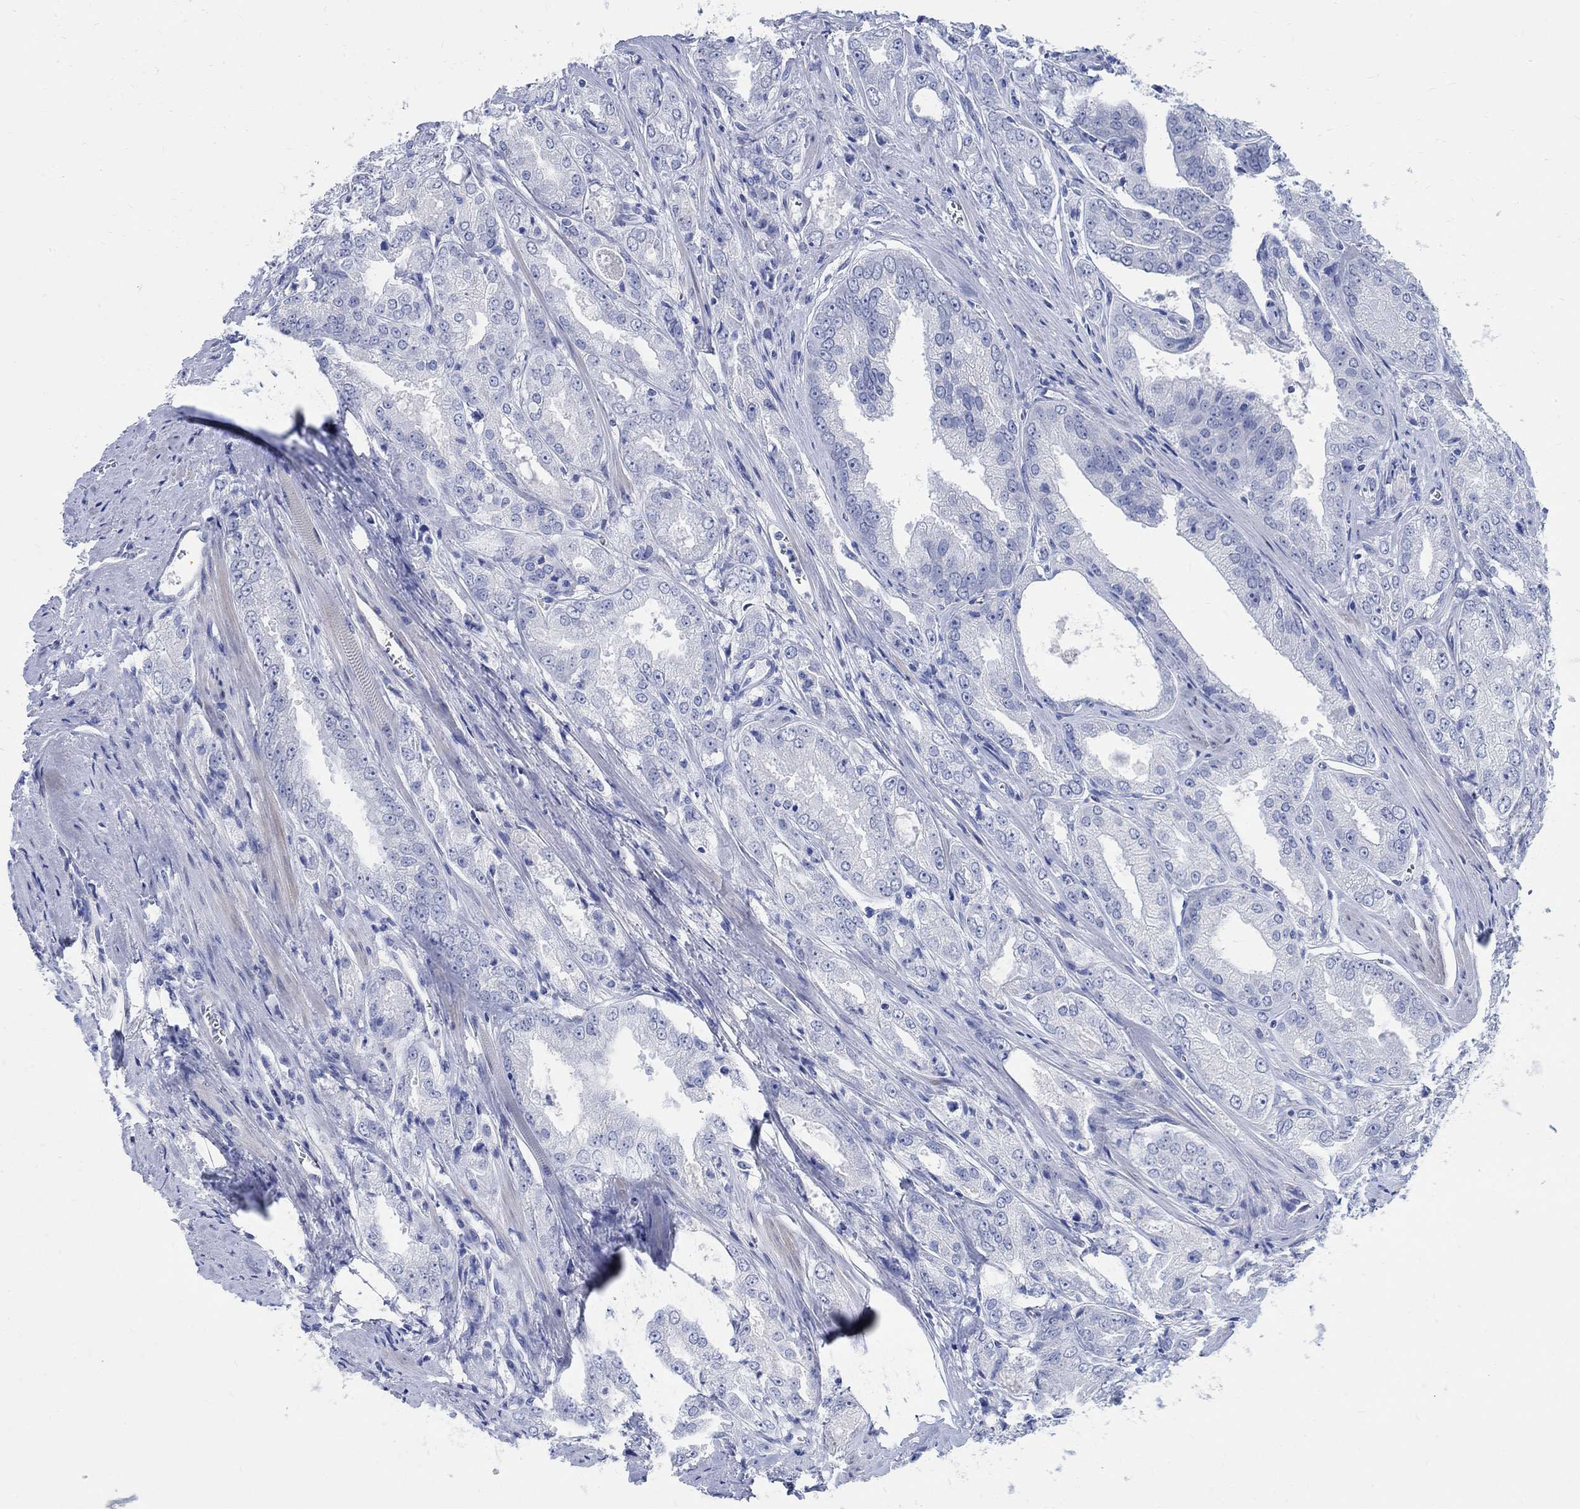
{"staining": {"intensity": "negative", "quantity": "none", "location": "none"}, "tissue": "prostate cancer", "cell_type": "Tumor cells", "image_type": "cancer", "snomed": [{"axis": "morphology", "description": "Adenocarcinoma, NOS"}, {"axis": "morphology", "description": "Adenocarcinoma, High grade"}, {"axis": "topography", "description": "Prostate"}], "caption": "This is an immunohistochemistry micrograph of prostate adenocarcinoma. There is no staining in tumor cells.", "gene": "CAMK2N1", "patient": {"sex": "male", "age": 70}}